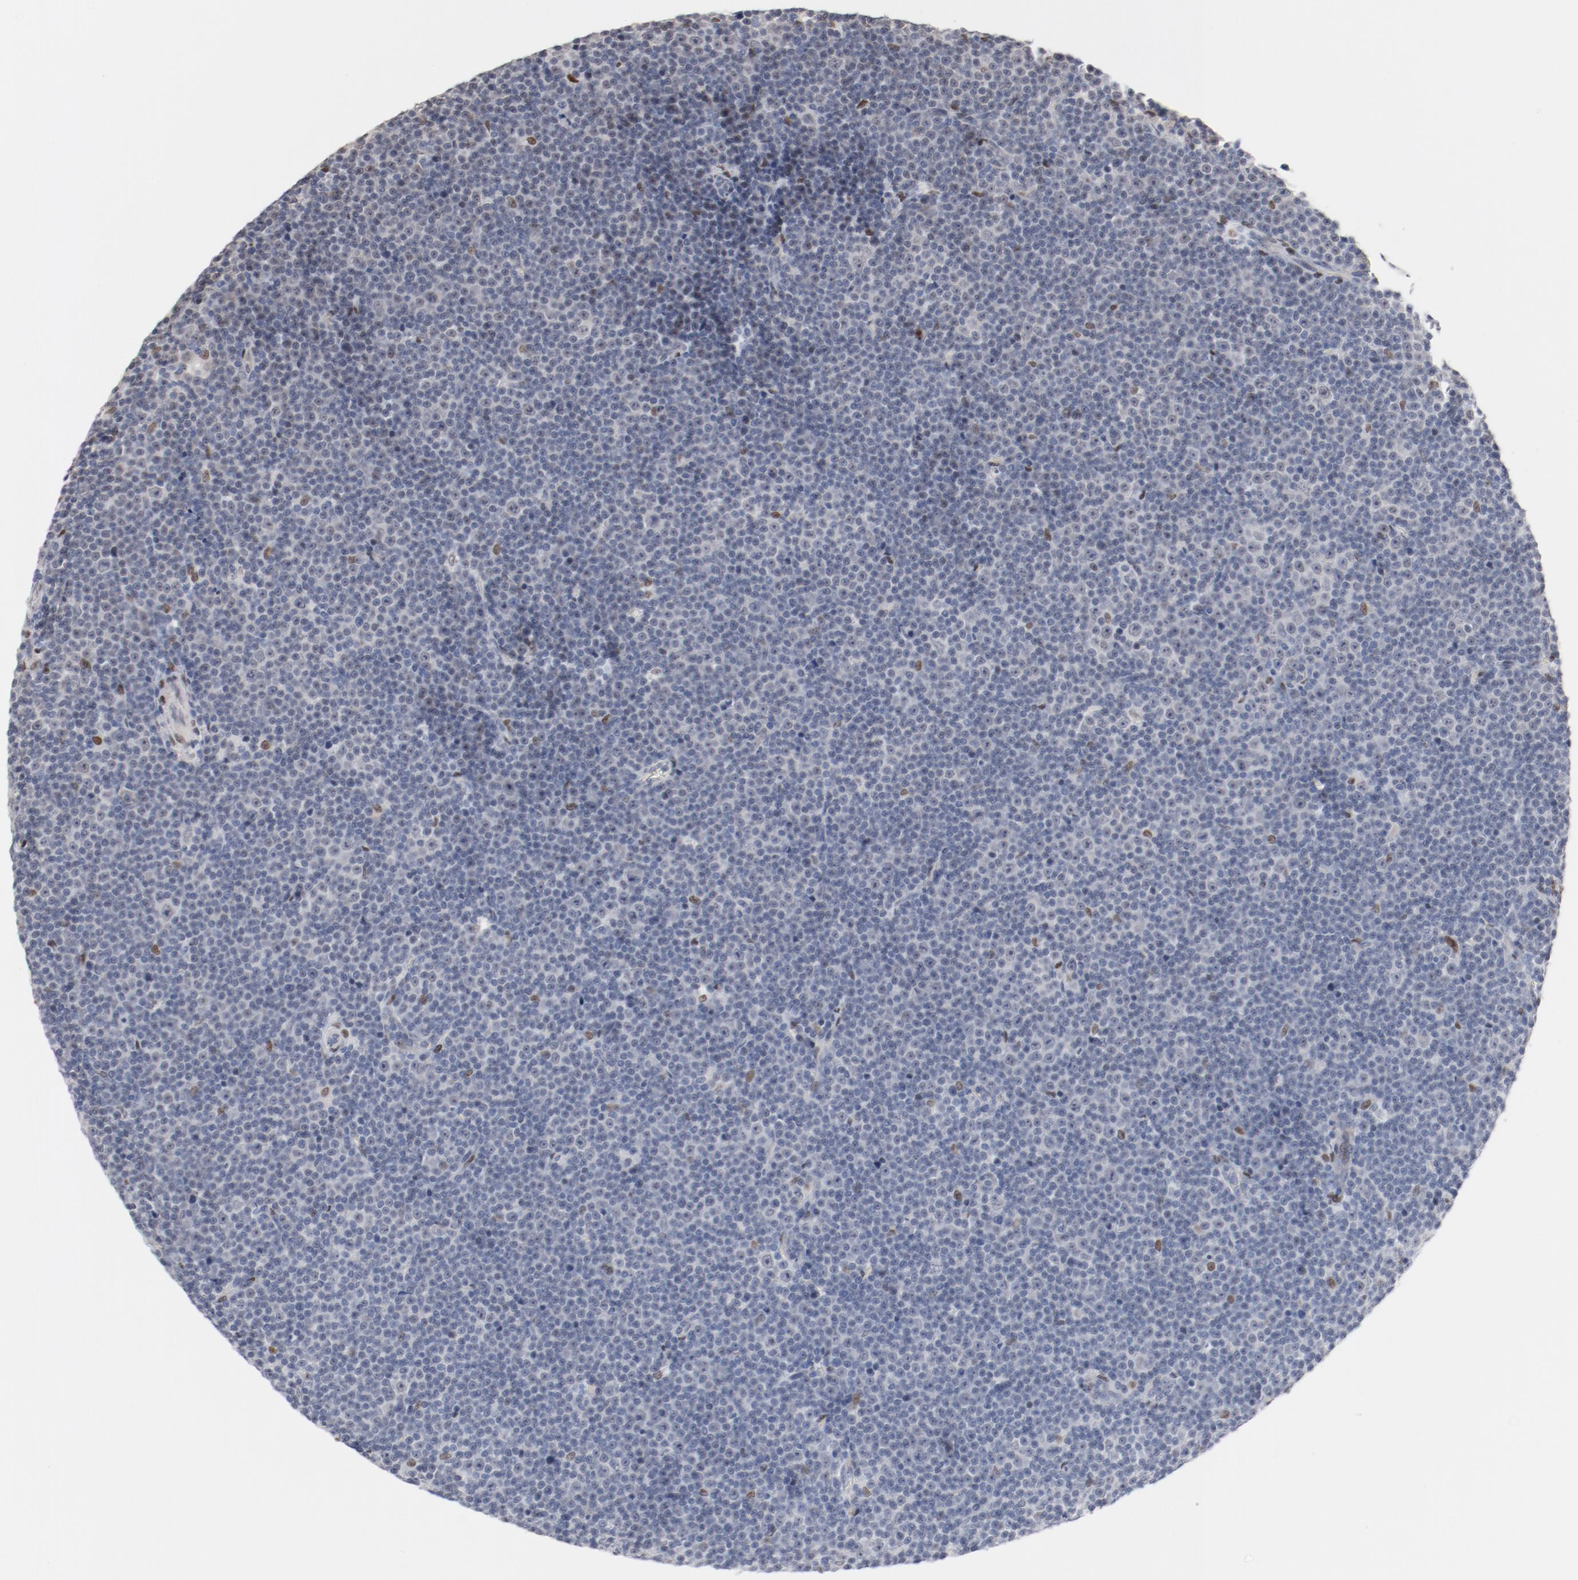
{"staining": {"intensity": "negative", "quantity": "none", "location": "none"}, "tissue": "lymphoma", "cell_type": "Tumor cells", "image_type": "cancer", "snomed": [{"axis": "morphology", "description": "Malignant lymphoma, non-Hodgkin's type, Low grade"}, {"axis": "topography", "description": "Lymph node"}], "caption": "An image of low-grade malignant lymphoma, non-Hodgkin's type stained for a protein displays no brown staining in tumor cells. (DAB immunohistochemistry, high magnification).", "gene": "ZEB2", "patient": {"sex": "female", "age": 67}}